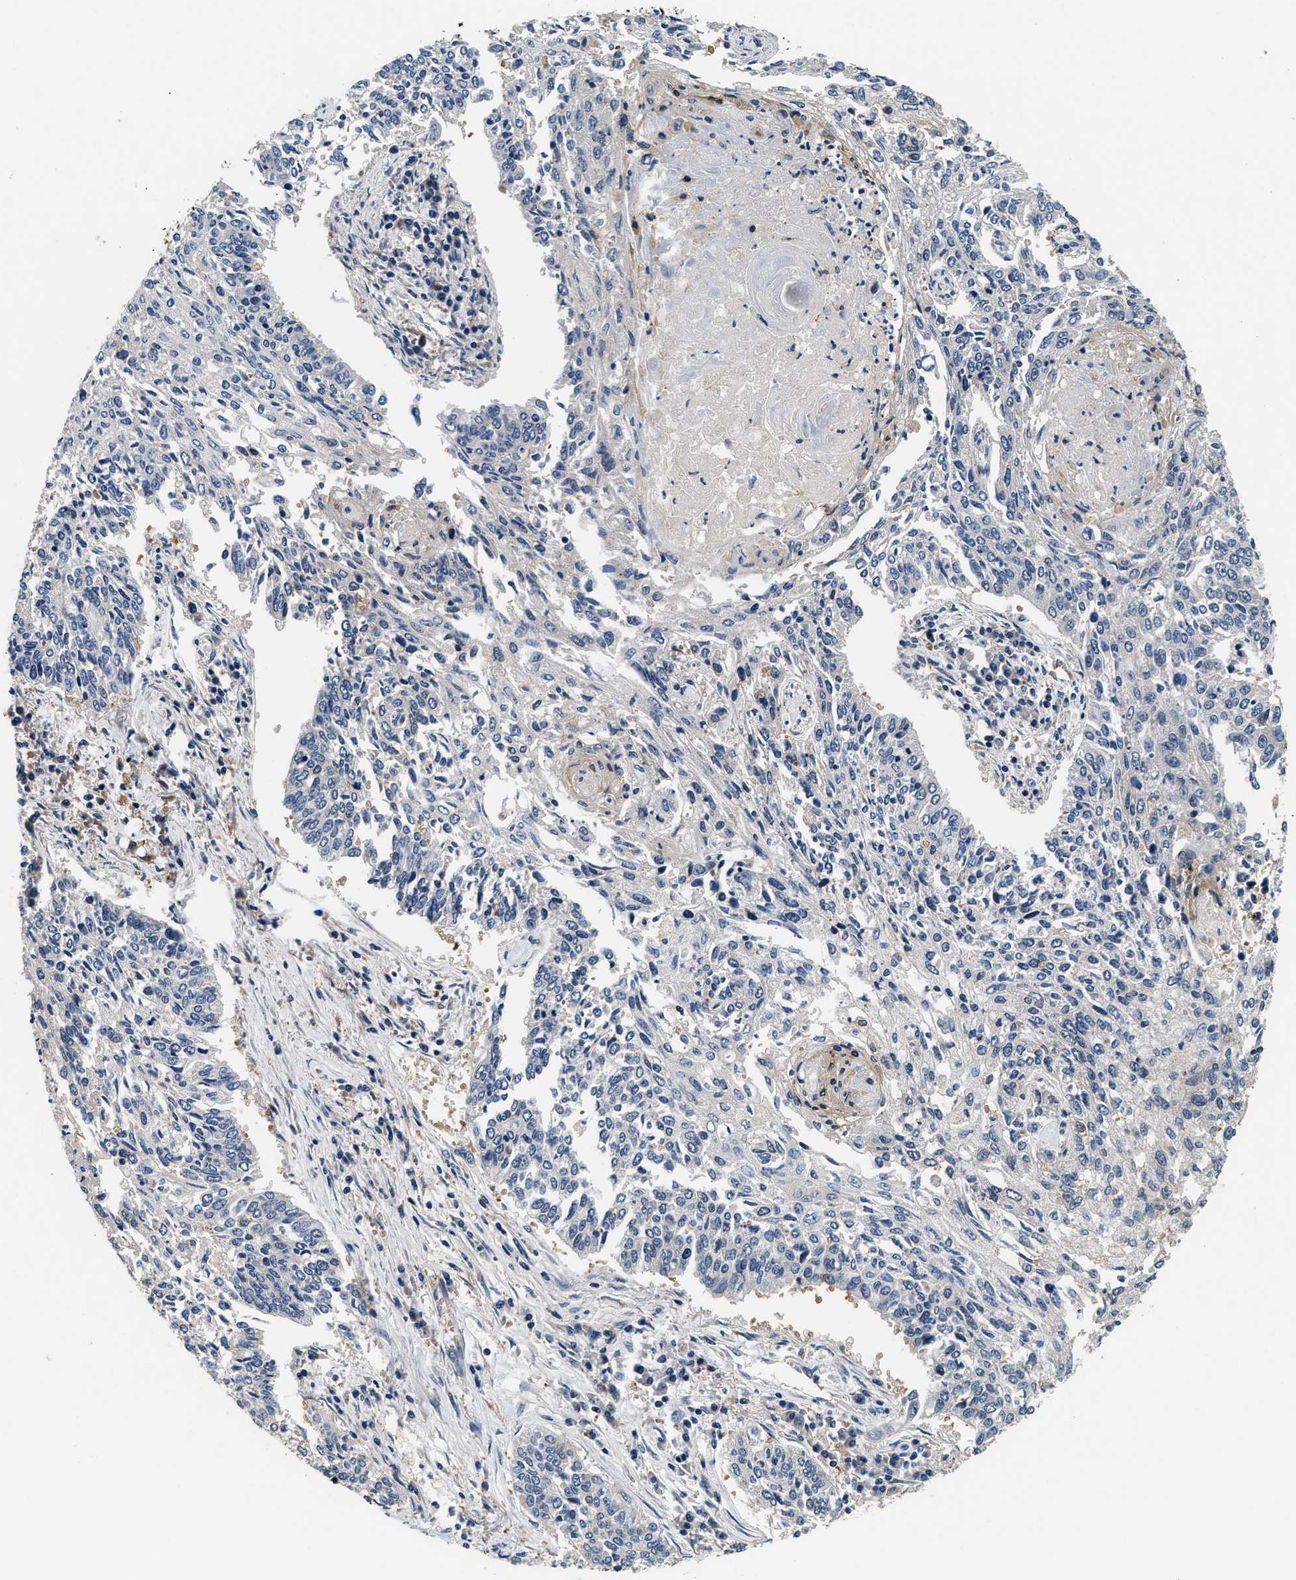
{"staining": {"intensity": "negative", "quantity": "none", "location": "none"}, "tissue": "lung cancer", "cell_type": "Tumor cells", "image_type": "cancer", "snomed": [{"axis": "morphology", "description": "Normal tissue, NOS"}, {"axis": "morphology", "description": "Squamous cell carcinoma, NOS"}, {"axis": "topography", "description": "Cartilage tissue"}, {"axis": "topography", "description": "Bronchus"}, {"axis": "topography", "description": "Lung"}], "caption": "Immunohistochemistry (IHC) photomicrograph of human lung cancer (squamous cell carcinoma) stained for a protein (brown), which exhibits no positivity in tumor cells. (Stains: DAB IHC with hematoxylin counter stain, Microscopy: brightfield microscopy at high magnification).", "gene": "PHPT1", "patient": {"sex": "female", "age": 49}}